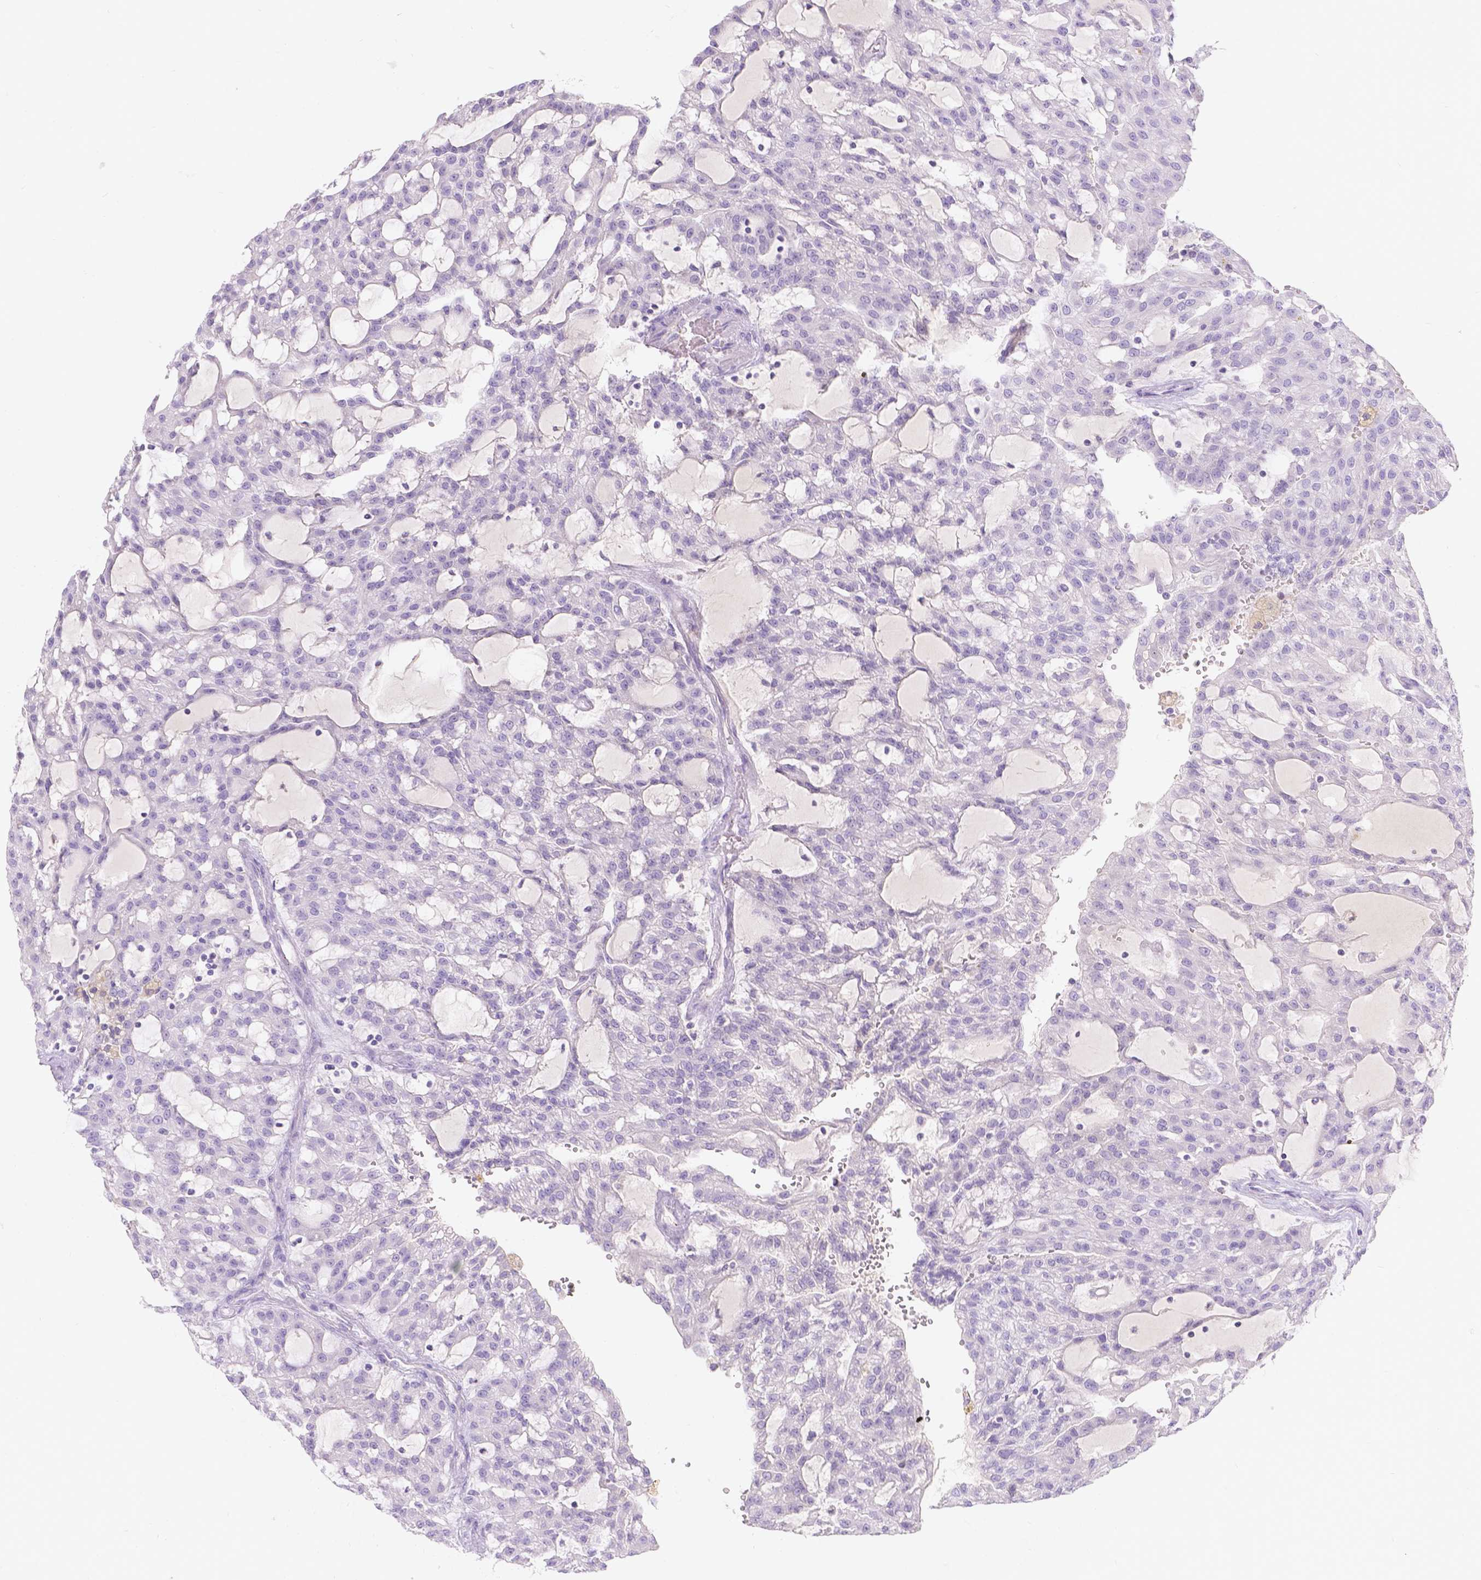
{"staining": {"intensity": "negative", "quantity": "none", "location": "none"}, "tissue": "renal cancer", "cell_type": "Tumor cells", "image_type": "cancer", "snomed": [{"axis": "morphology", "description": "Adenocarcinoma, NOS"}, {"axis": "topography", "description": "Kidney"}], "caption": "This is a micrograph of immunohistochemistry (IHC) staining of renal adenocarcinoma, which shows no expression in tumor cells.", "gene": "GAL3ST2", "patient": {"sex": "male", "age": 63}}